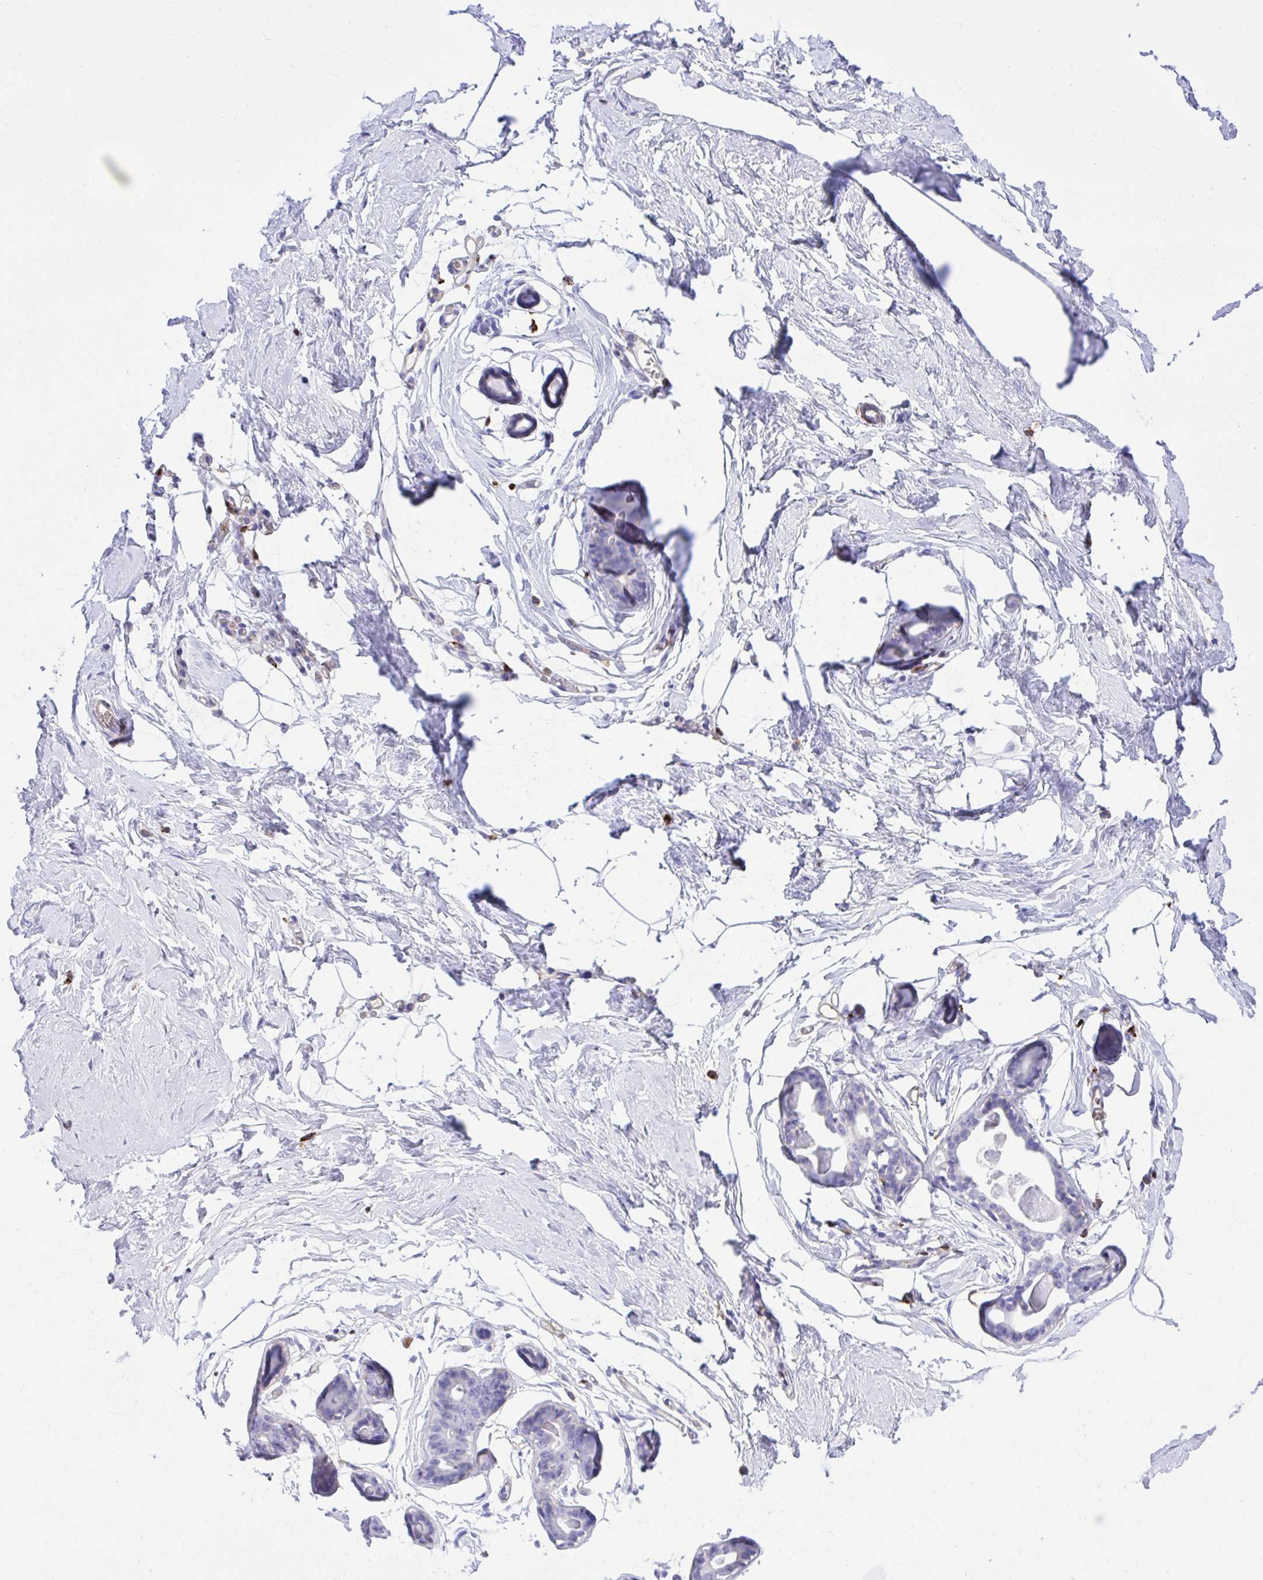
{"staining": {"intensity": "negative", "quantity": "none", "location": "none"}, "tissue": "breast", "cell_type": "Adipocytes", "image_type": "normal", "snomed": [{"axis": "morphology", "description": "Normal tissue, NOS"}, {"axis": "topography", "description": "Breast"}], "caption": "Histopathology image shows no significant protein positivity in adipocytes of unremarkable breast.", "gene": "HRG", "patient": {"sex": "female", "age": 45}}